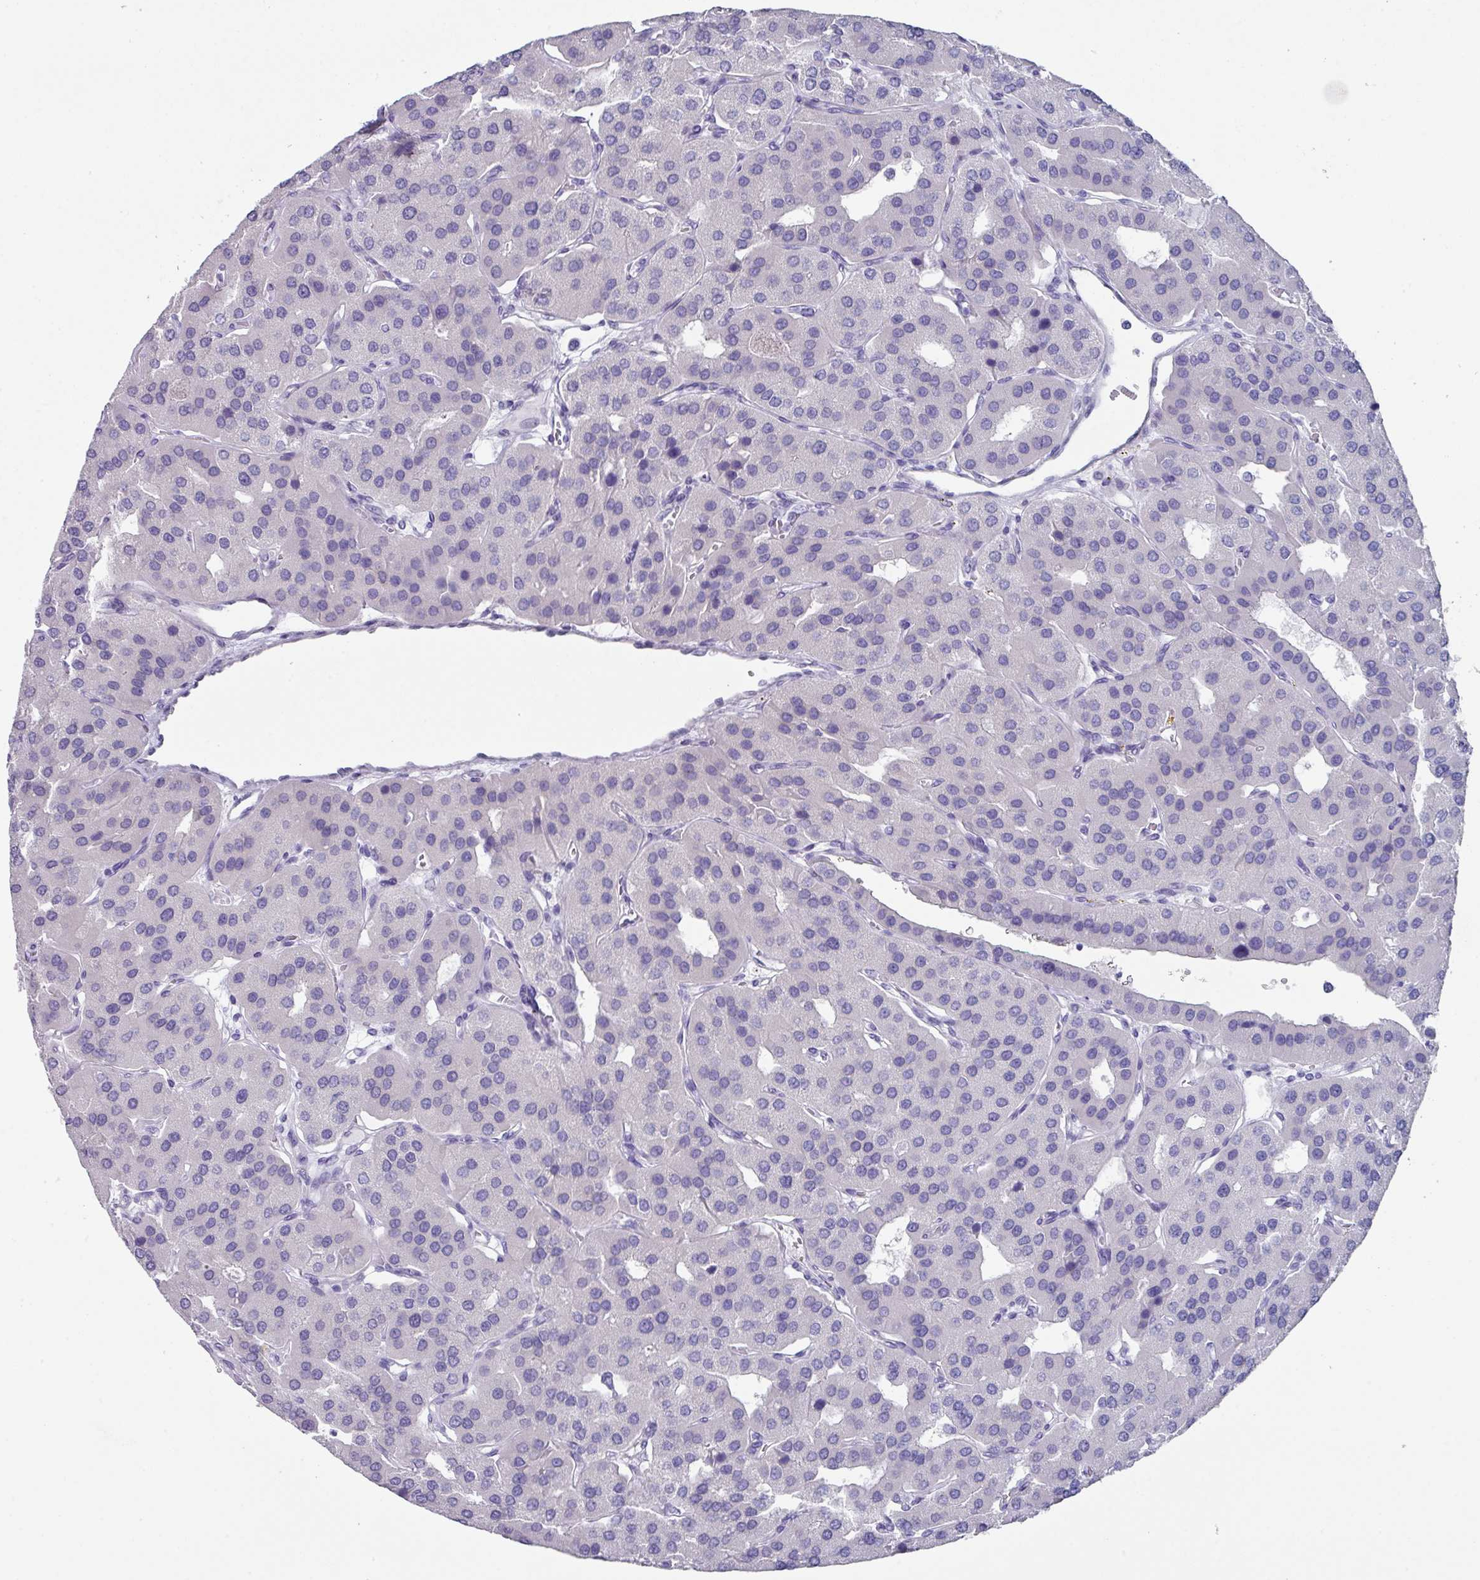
{"staining": {"intensity": "negative", "quantity": "none", "location": "none"}, "tissue": "parathyroid gland", "cell_type": "Glandular cells", "image_type": "normal", "snomed": [{"axis": "morphology", "description": "Normal tissue, NOS"}, {"axis": "morphology", "description": "Adenoma, NOS"}, {"axis": "topography", "description": "Parathyroid gland"}], "caption": "Protein analysis of normal parathyroid gland displays no significant positivity in glandular cells. (DAB (3,3'-diaminobenzidine) immunohistochemistry with hematoxylin counter stain).", "gene": "PEX10", "patient": {"sex": "female", "age": 86}}